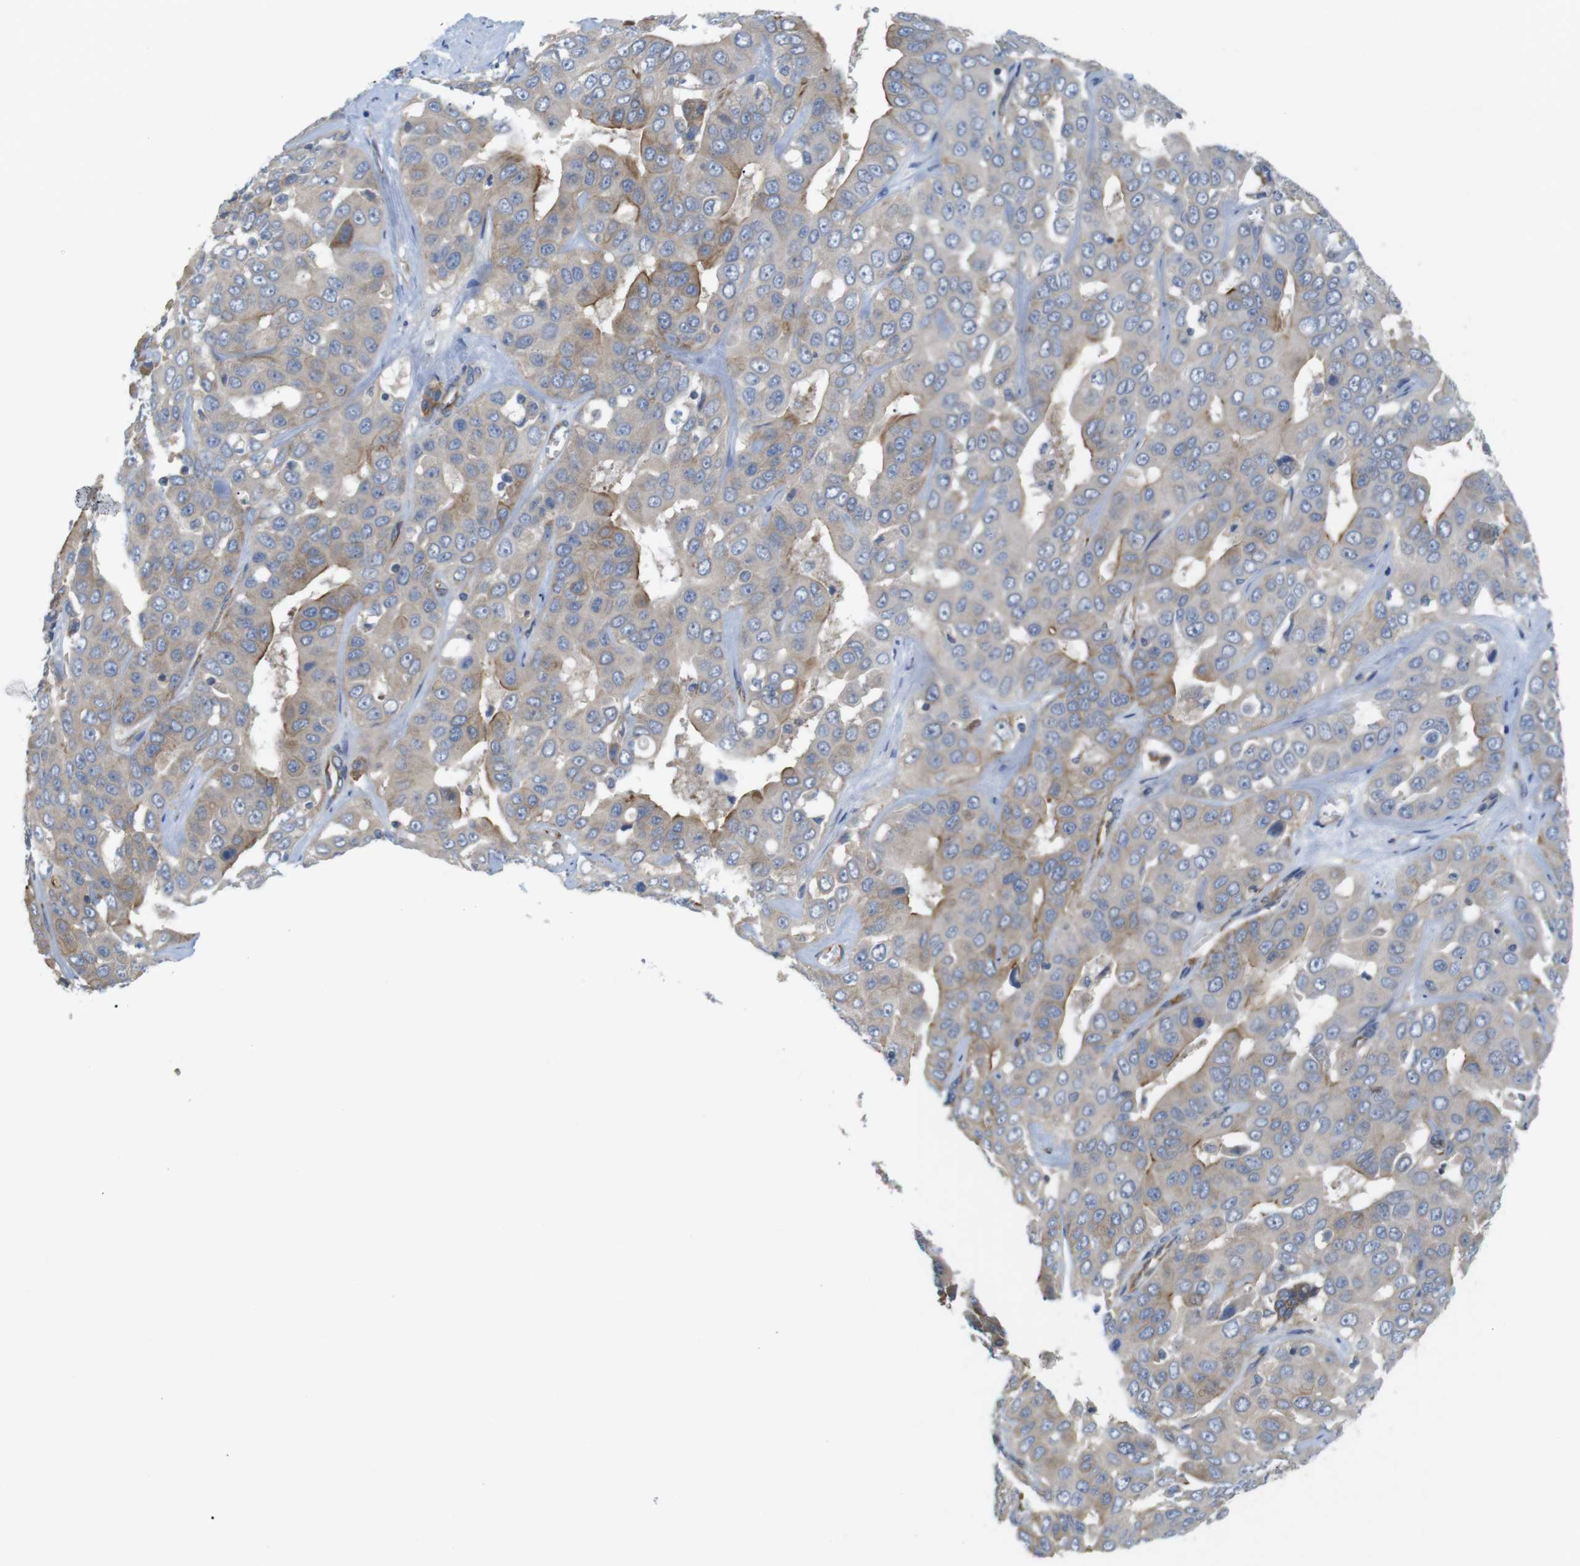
{"staining": {"intensity": "moderate", "quantity": "<25%", "location": "cytoplasmic/membranous"}, "tissue": "liver cancer", "cell_type": "Tumor cells", "image_type": "cancer", "snomed": [{"axis": "morphology", "description": "Cholangiocarcinoma"}, {"axis": "topography", "description": "Liver"}], "caption": "IHC micrograph of cholangiocarcinoma (liver) stained for a protein (brown), which reveals low levels of moderate cytoplasmic/membranous staining in about <25% of tumor cells.", "gene": "PCNX2", "patient": {"sex": "female", "age": 52}}